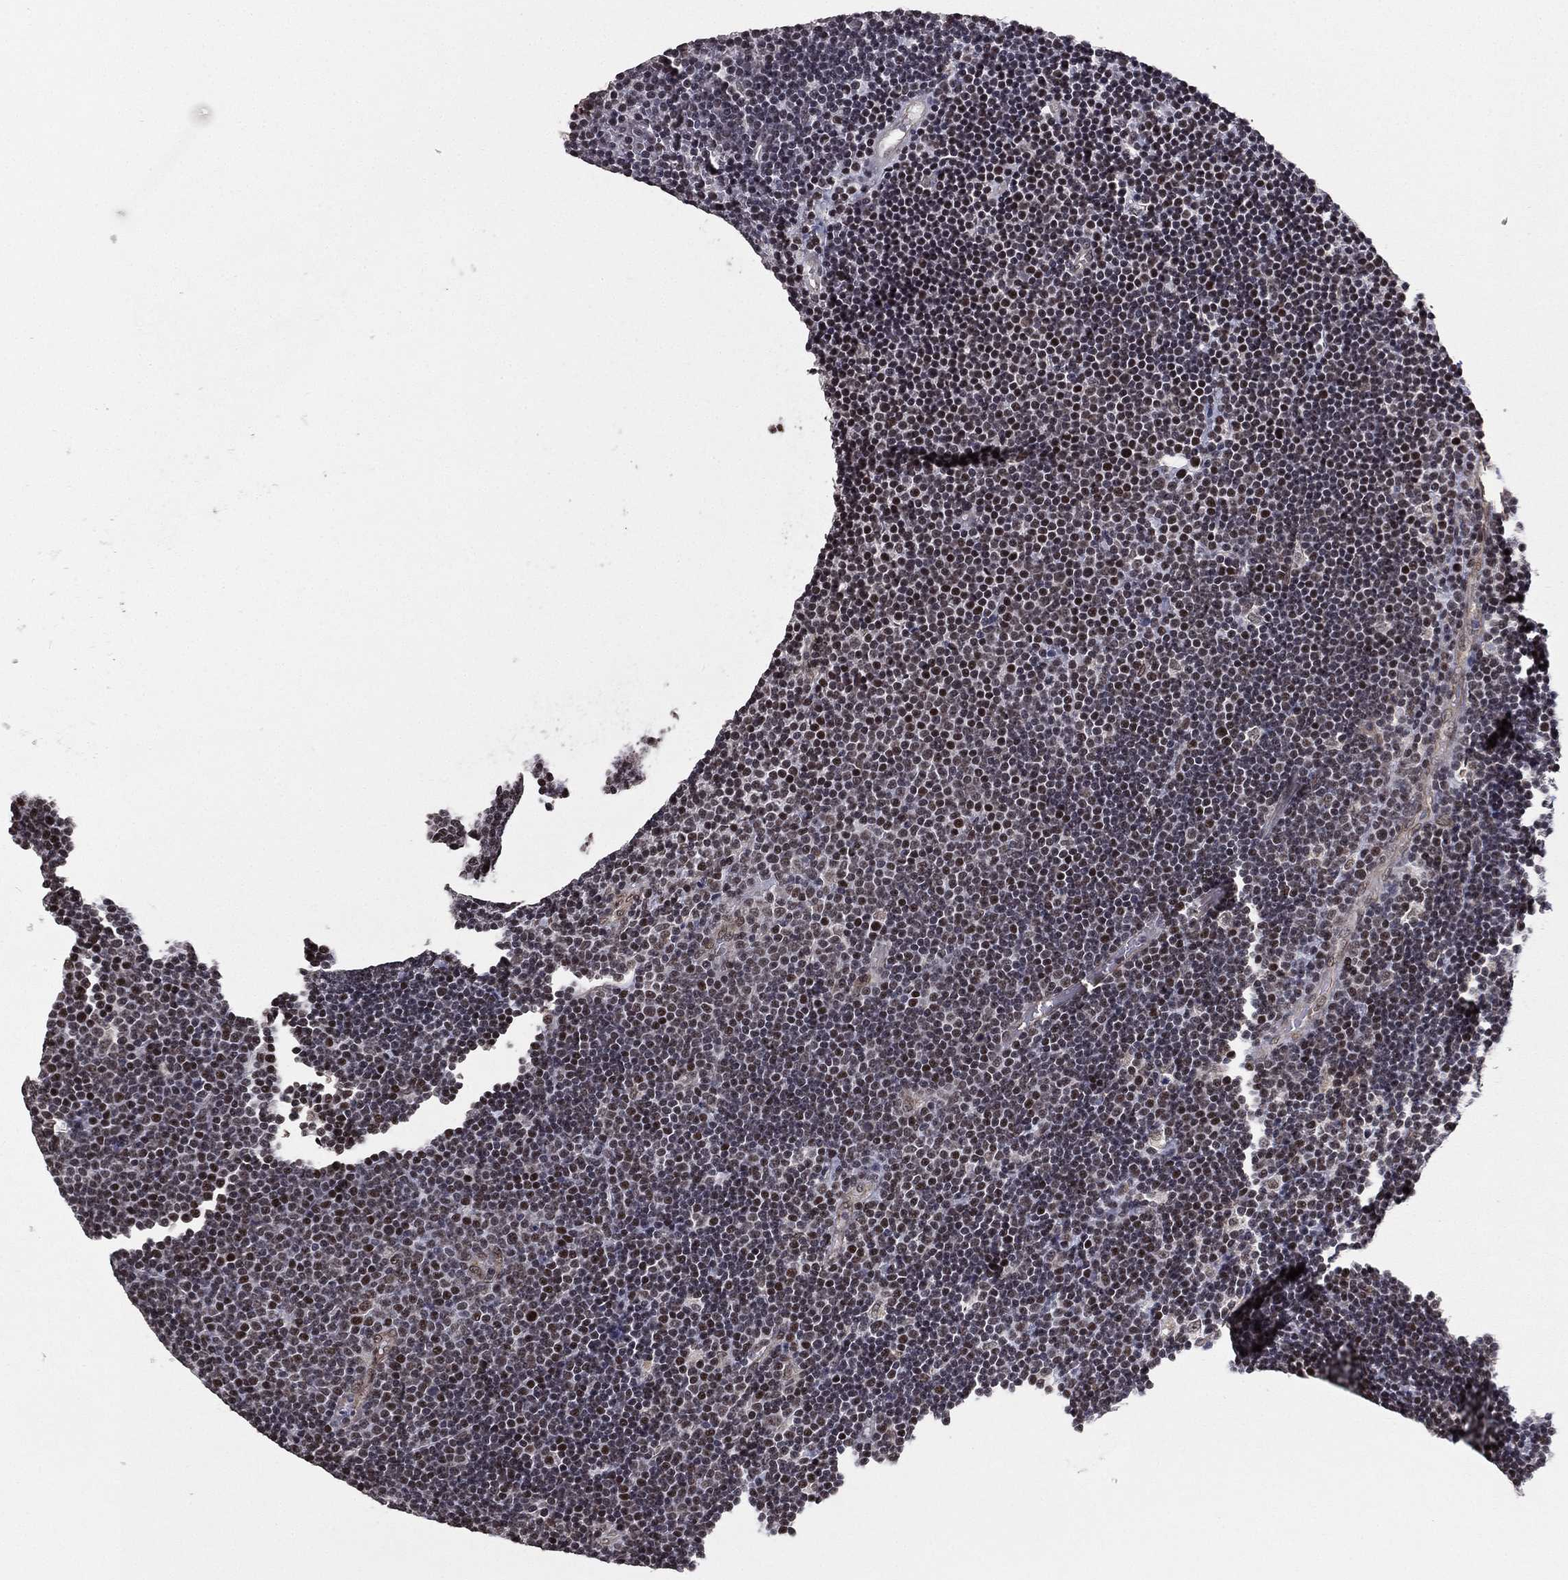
{"staining": {"intensity": "moderate", "quantity": "<25%", "location": "cytoplasmic/membranous"}, "tissue": "lymphoma", "cell_type": "Tumor cells", "image_type": "cancer", "snomed": [{"axis": "morphology", "description": "Malignant lymphoma, non-Hodgkin's type, Low grade"}, {"axis": "topography", "description": "Brain"}], "caption": "A brown stain labels moderate cytoplasmic/membranous positivity of a protein in human low-grade malignant lymphoma, non-Hodgkin's type tumor cells.", "gene": "RARB", "patient": {"sex": "female", "age": 66}}